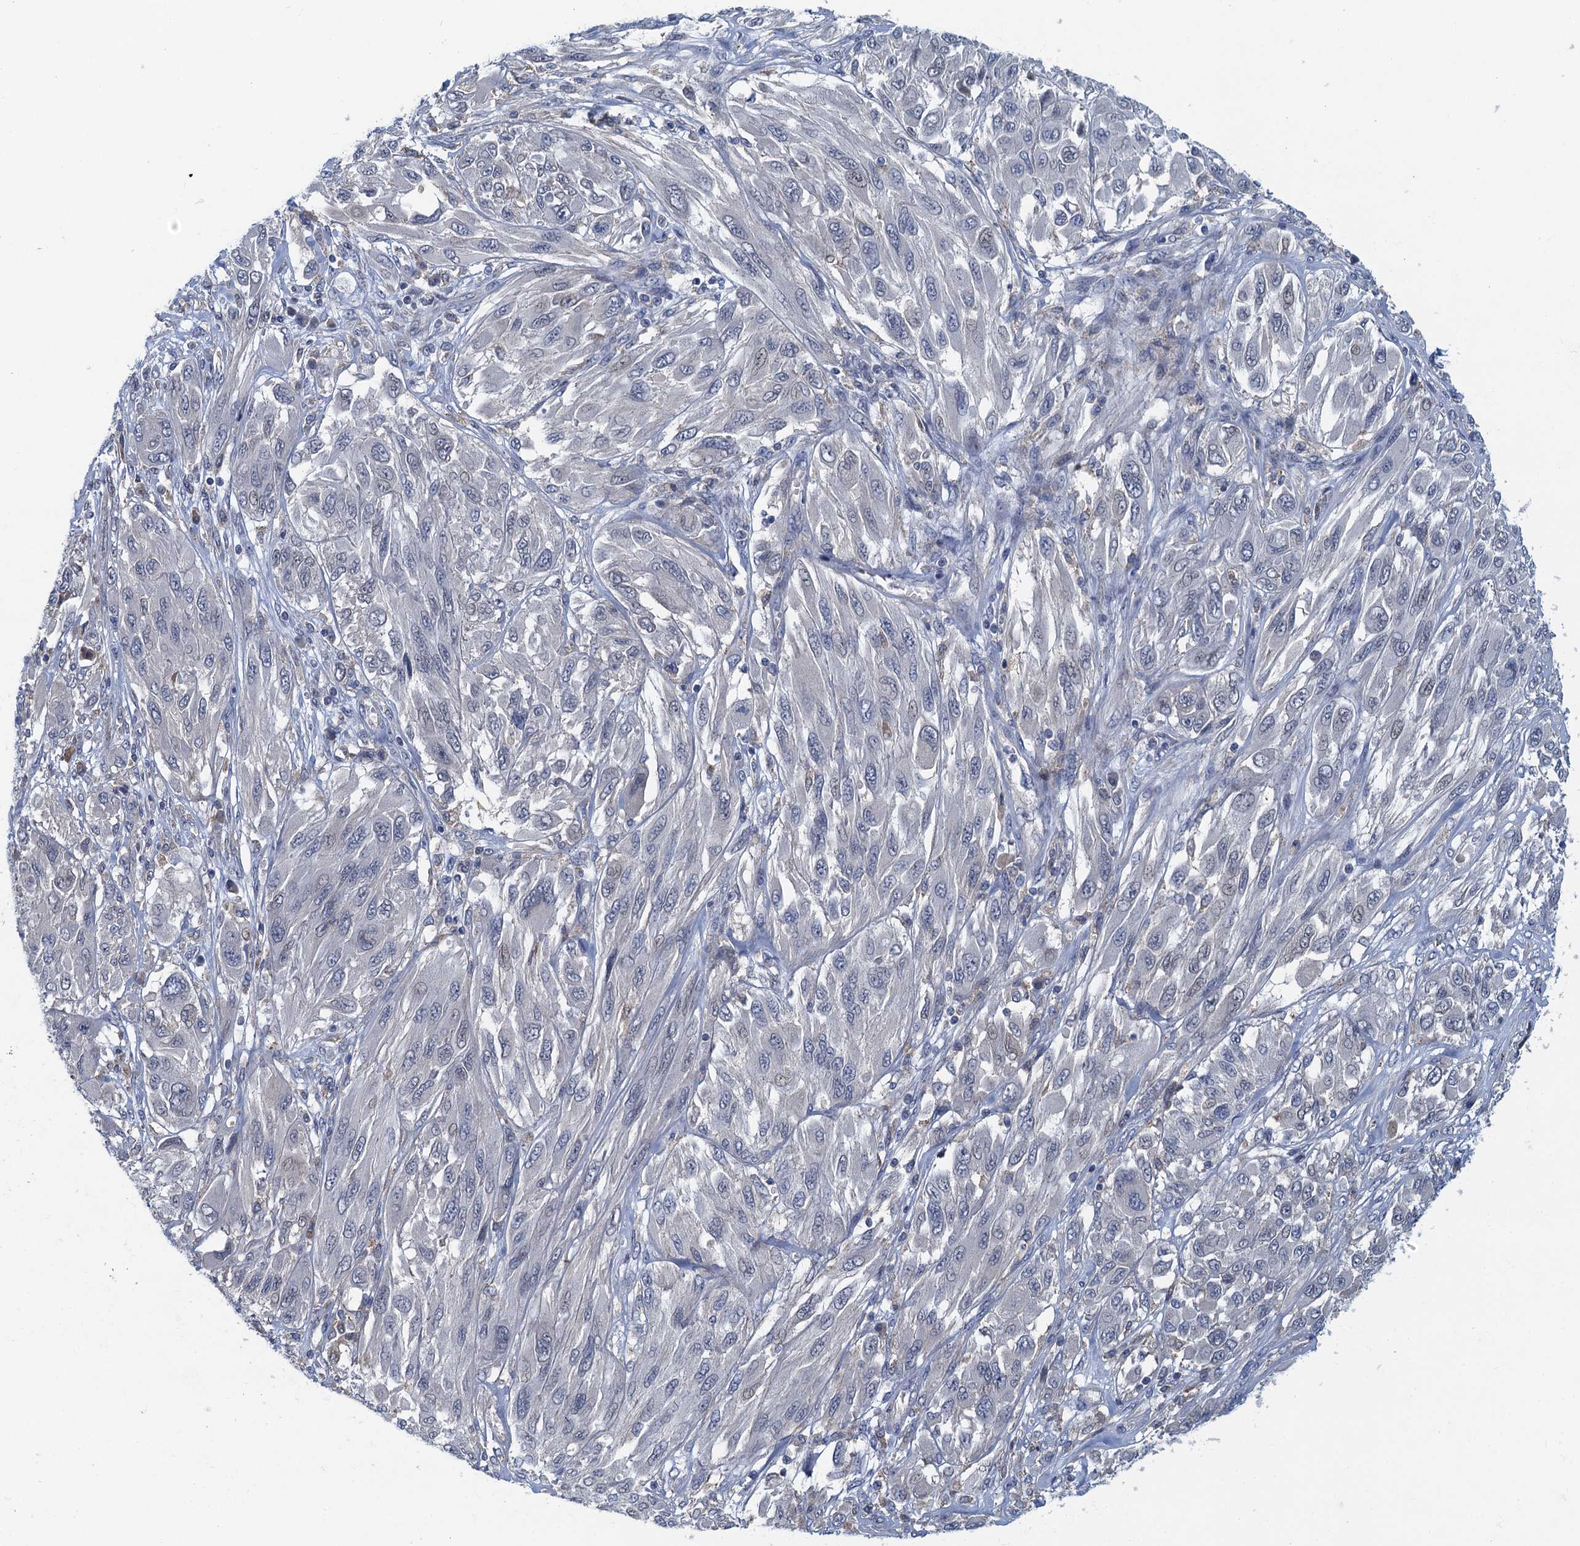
{"staining": {"intensity": "negative", "quantity": "none", "location": "none"}, "tissue": "melanoma", "cell_type": "Tumor cells", "image_type": "cancer", "snomed": [{"axis": "morphology", "description": "Malignant melanoma, NOS"}, {"axis": "topography", "description": "Skin"}], "caption": "Human malignant melanoma stained for a protein using IHC demonstrates no staining in tumor cells.", "gene": "NCKAP1L", "patient": {"sex": "female", "age": 91}}